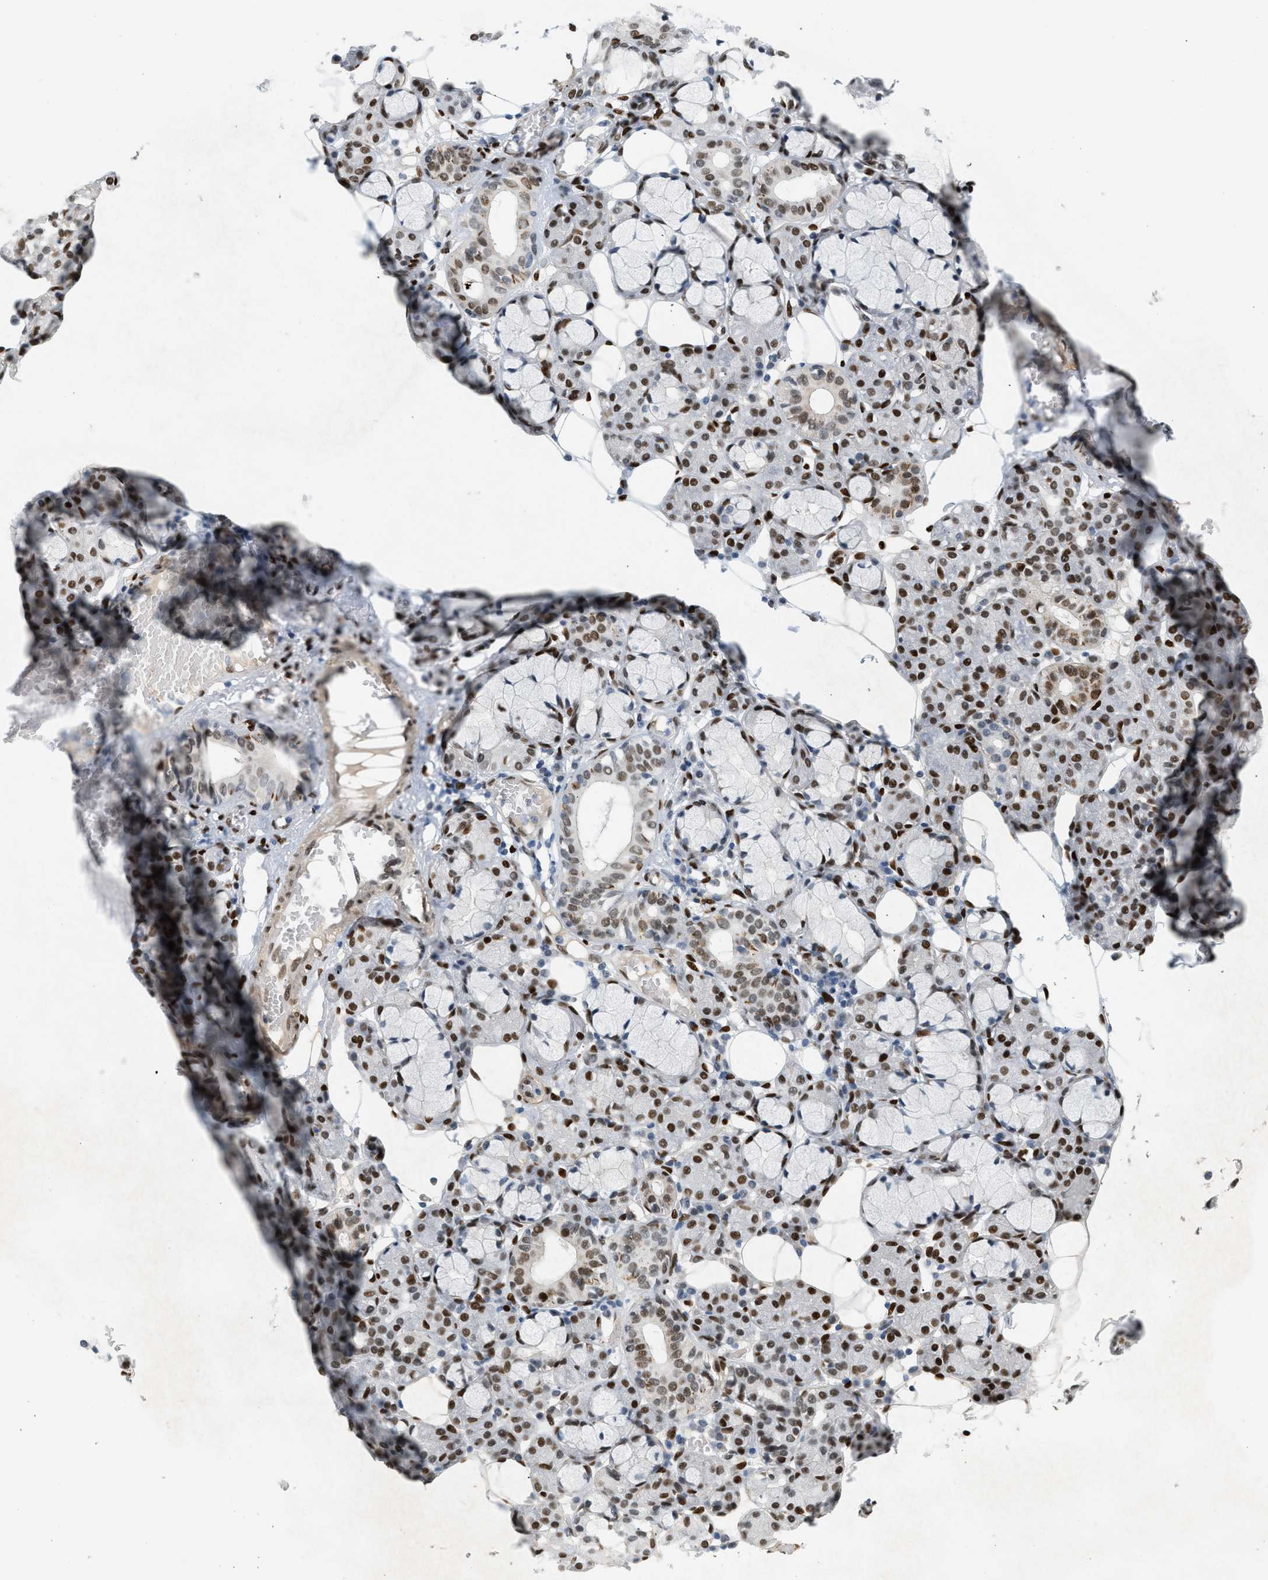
{"staining": {"intensity": "strong", "quantity": ">75%", "location": "nuclear"}, "tissue": "salivary gland", "cell_type": "Glandular cells", "image_type": "normal", "snomed": [{"axis": "morphology", "description": "Normal tissue, NOS"}, {"axis": "topography", "description": "Salivary gland"}], "caption": "Benign salivary gland exhibits strong nuclear positivity in approximately >75% of glandular cells.", "gene": "ZBTB20", "patient": {"sex": "male", "age": 63}}